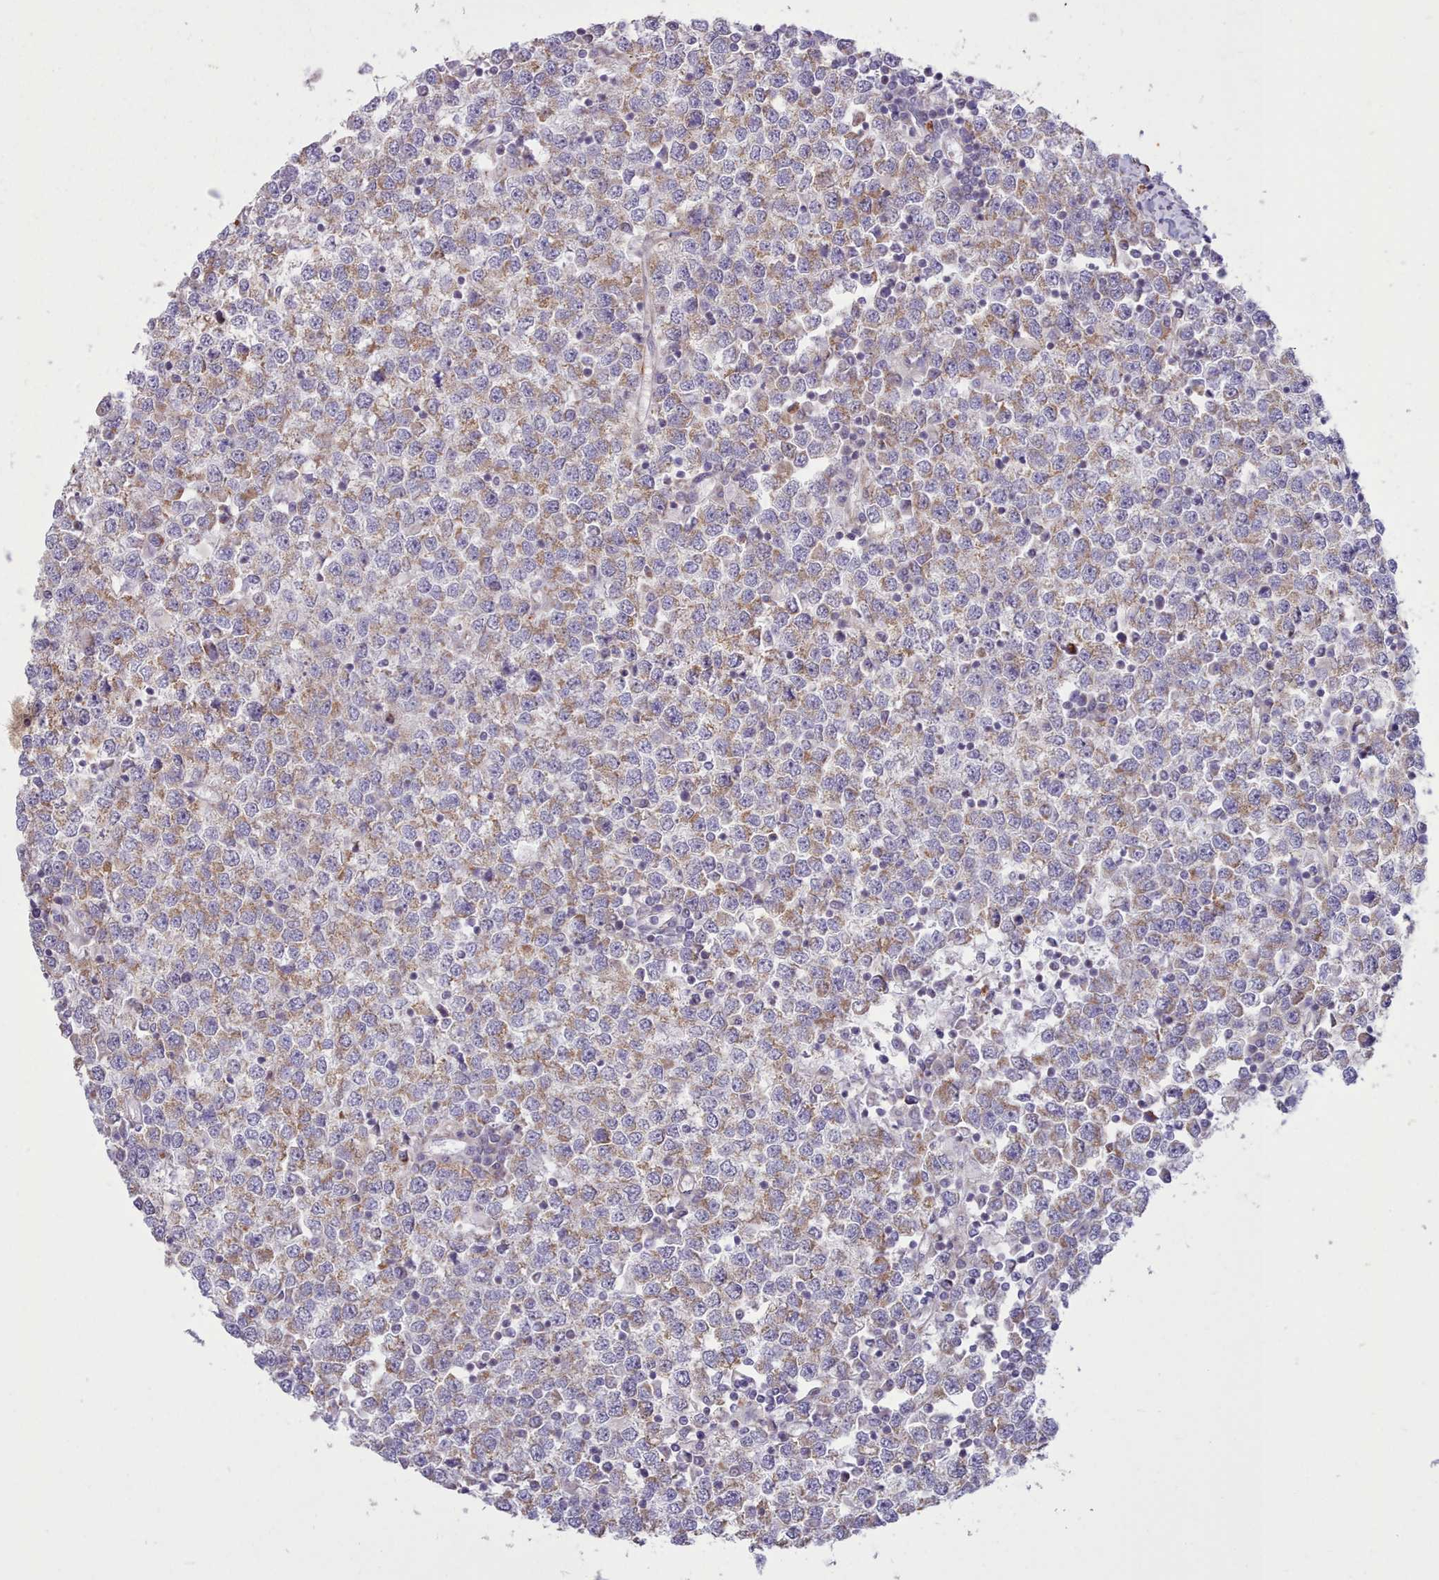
{"staining": {"intensity": "weak", "quantity": ">75%", "location": "cytoplasmic/membranous"}, "tissue": "testis cancer", "cell_type": "Tumor cells", "image_type": "cancer", "snomed": [{"axis": "morphology", "description": "Seminoma, NOS"}, {"axis": "topography", "description": "Testis"}], "caption": "Immunohistochemistry (IHC) image of neoplastic tissue: testis cancer stained using immunohistochemistry demonstrates low levels of weak protein expression localized specifically in the cytoplasmic/membranous of tumor cells, appearing as a cytoplasmic/membranous brown color.", "gene": "MRPL21", "patient": {"sex": "male", "age": 65}}